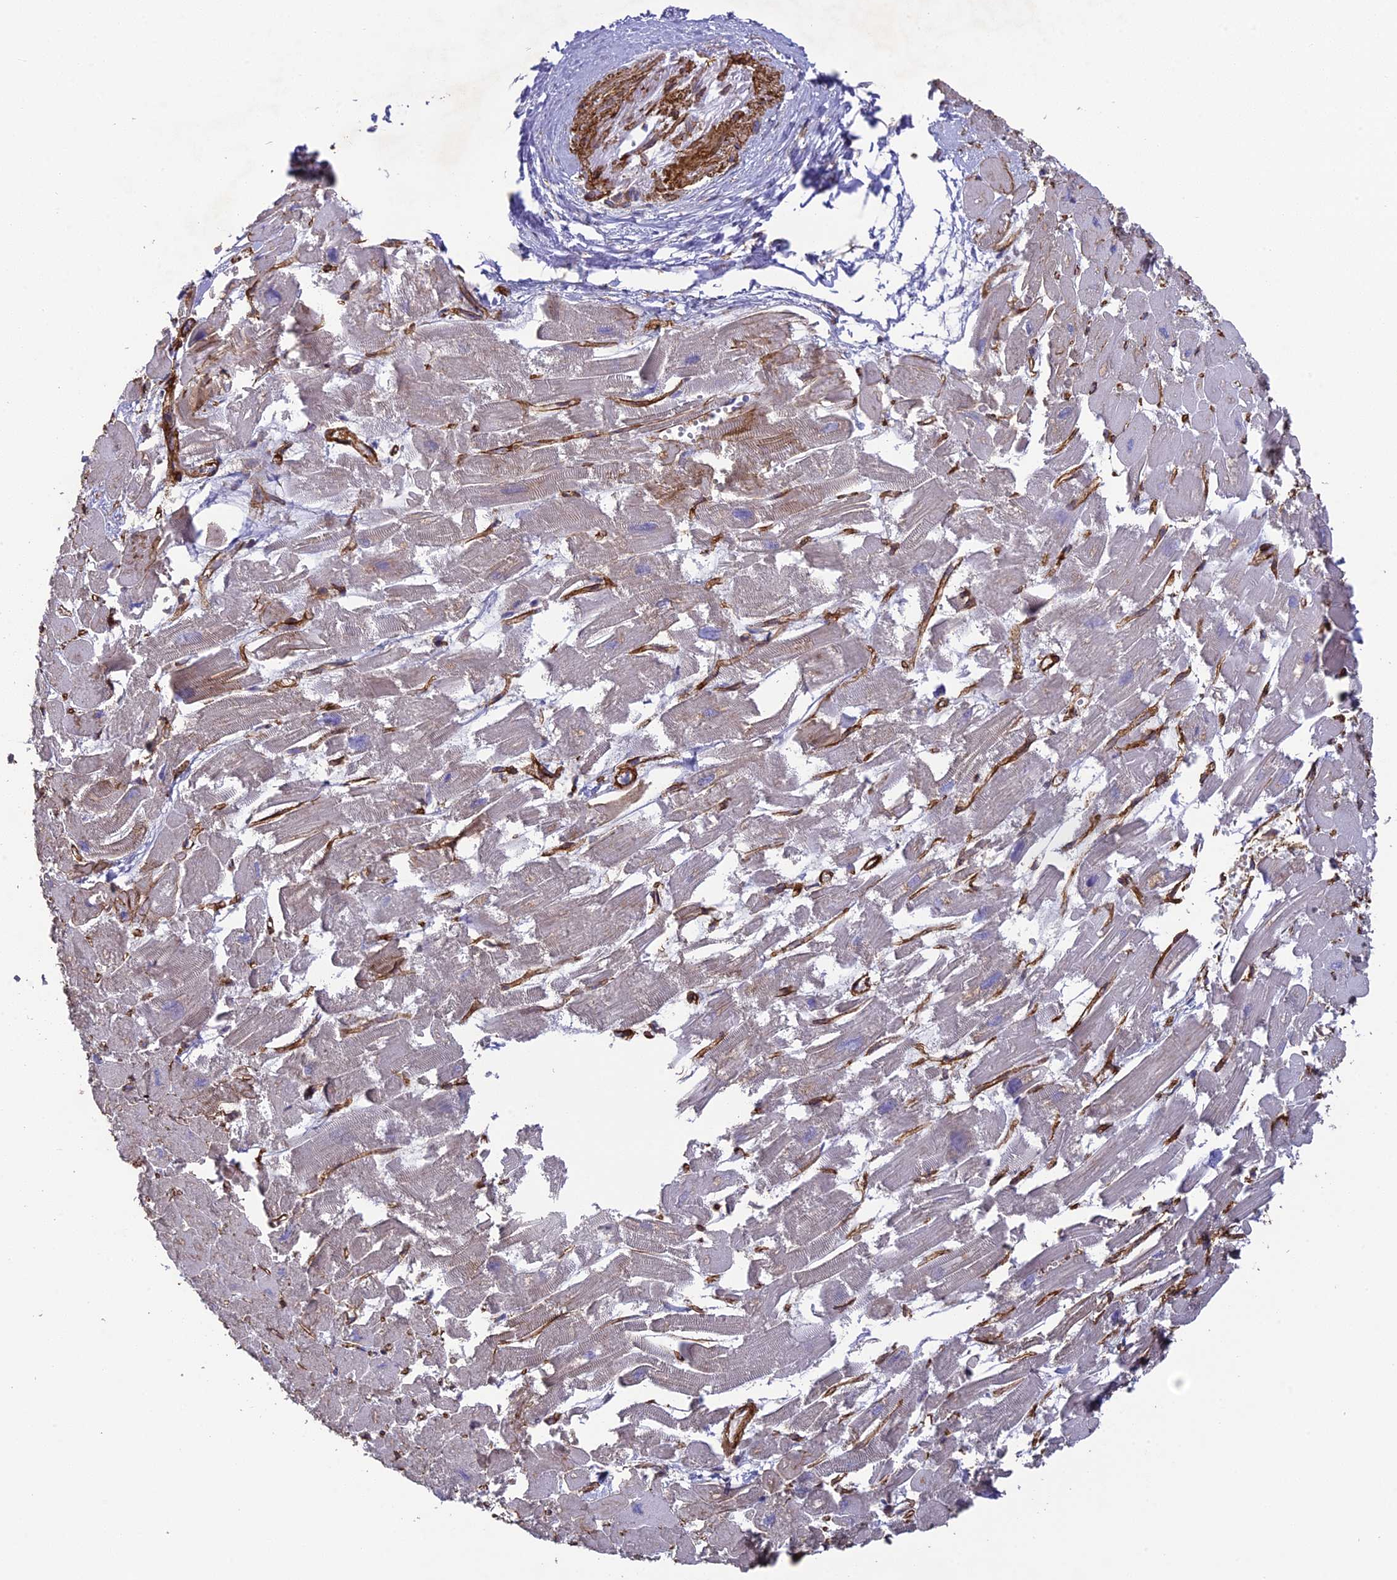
{"staining": {"intensity": "weak", "quantity": "<25%", "location": "cytoplasmic/membranous"}, "tissue": "heart muscle", "cell_type": "Cardiomyocytes", "image_type": "normal", "snomed": [{"axis": "morphology", "description": "Normal tissue, NOS"}, {"axis": "topography", "description": "Heart"}], "caption": "IHC of benign human heart muscle displays no staining in cardiomyocytes.", "gene": "TNS1", "patient": {"sex": "male", "age": 54}}